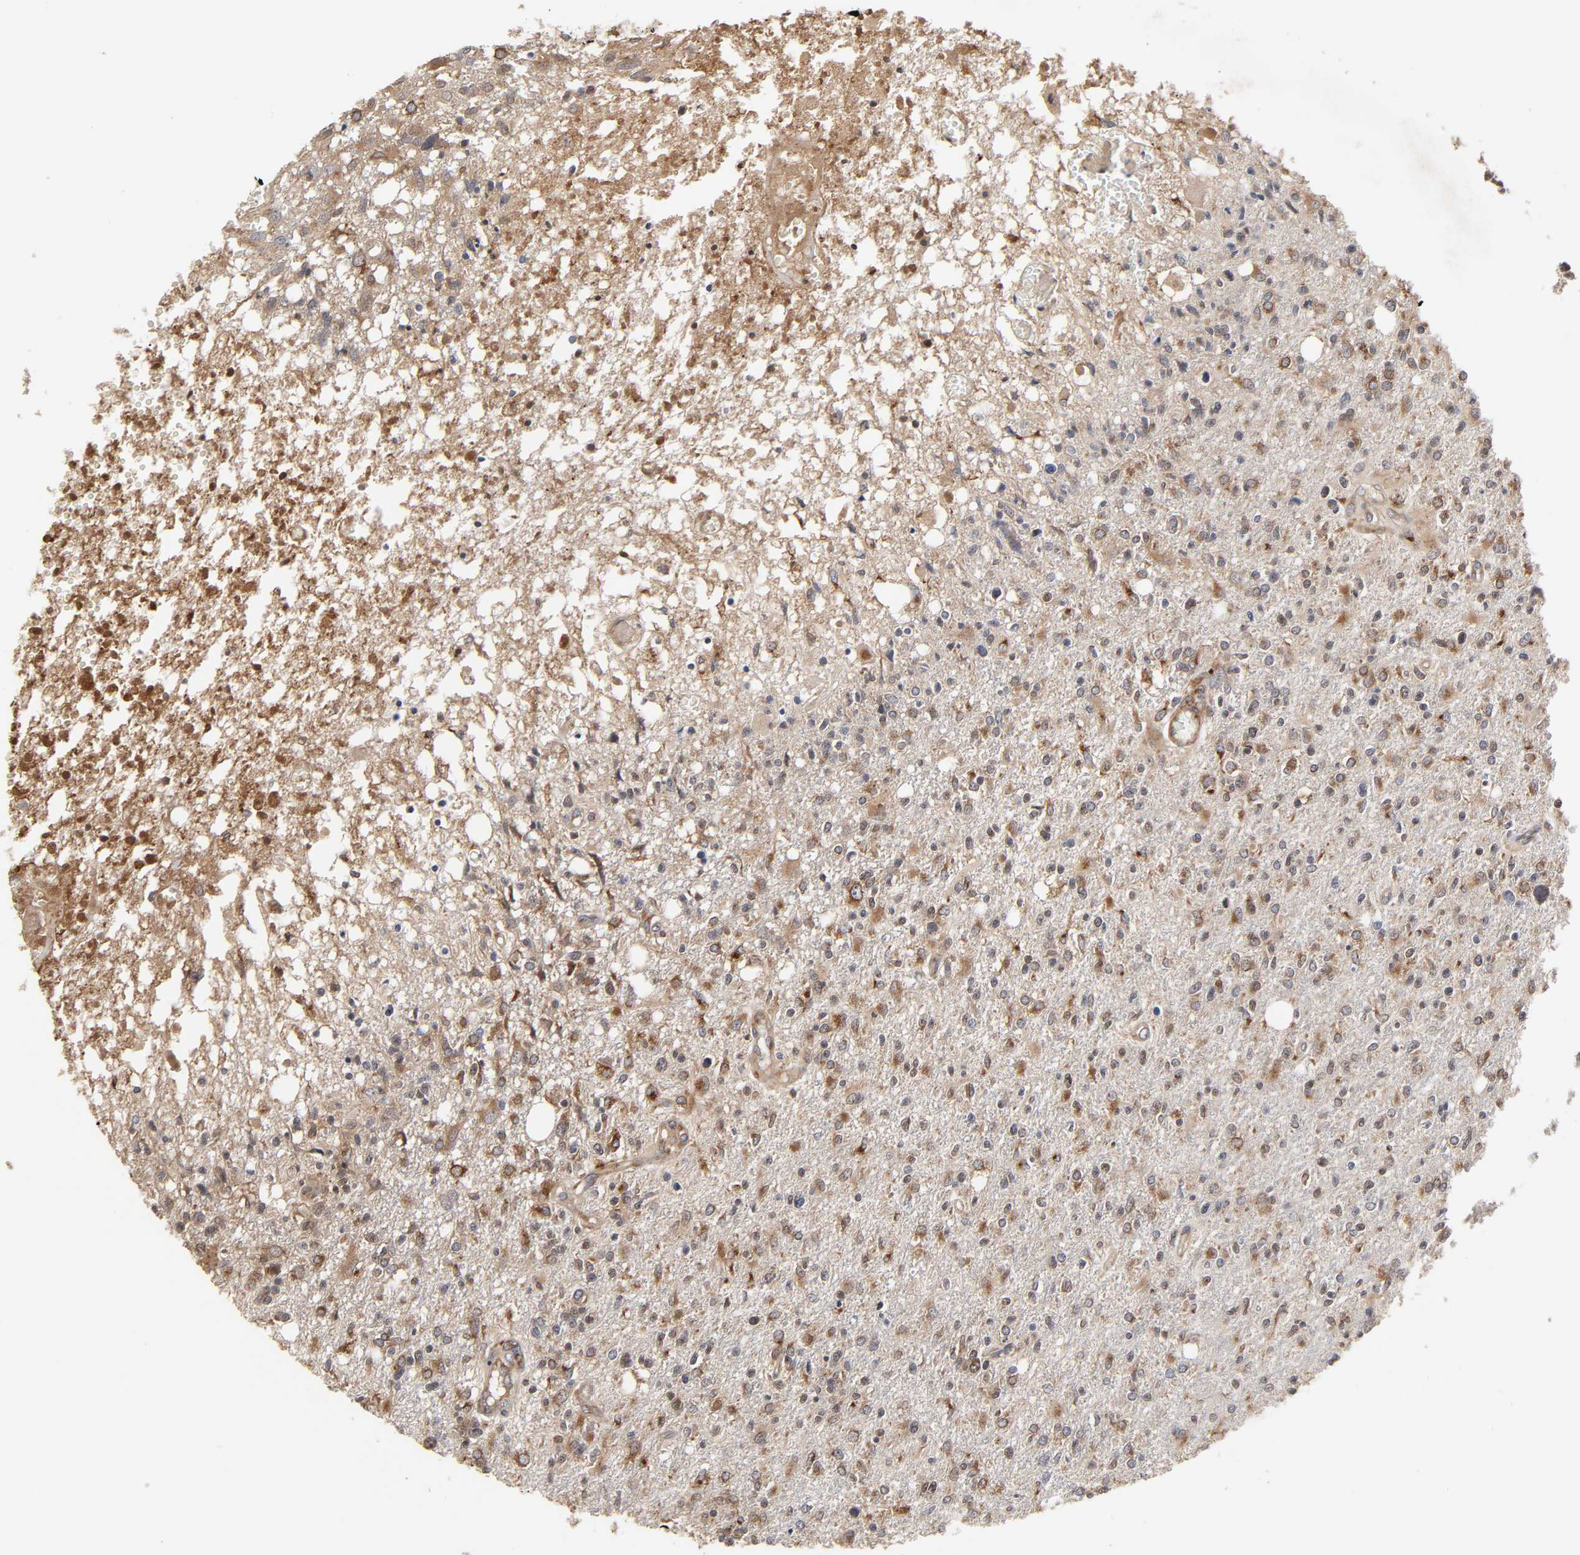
{"staining": {"intensity": "moderate", "quantity": ">75%", "location": "cytoplasmic/membranous"}, "tissue": "glioma", "cell_type": "Tumor cells", "image_type": "cancer", "snomed": [{"axis": "morphology", "description": "Glioma, malignant, High grade"}, {"axis": "topography", "description": "Cerebral cortex"}], "caption": "Tumor cells show moderate cytoplasmic/membranous staining in about >75% of cells in malignant glioma (high-grade).", "gene": "GNPTG", "patient": {"sex": "male", "age": 76}}